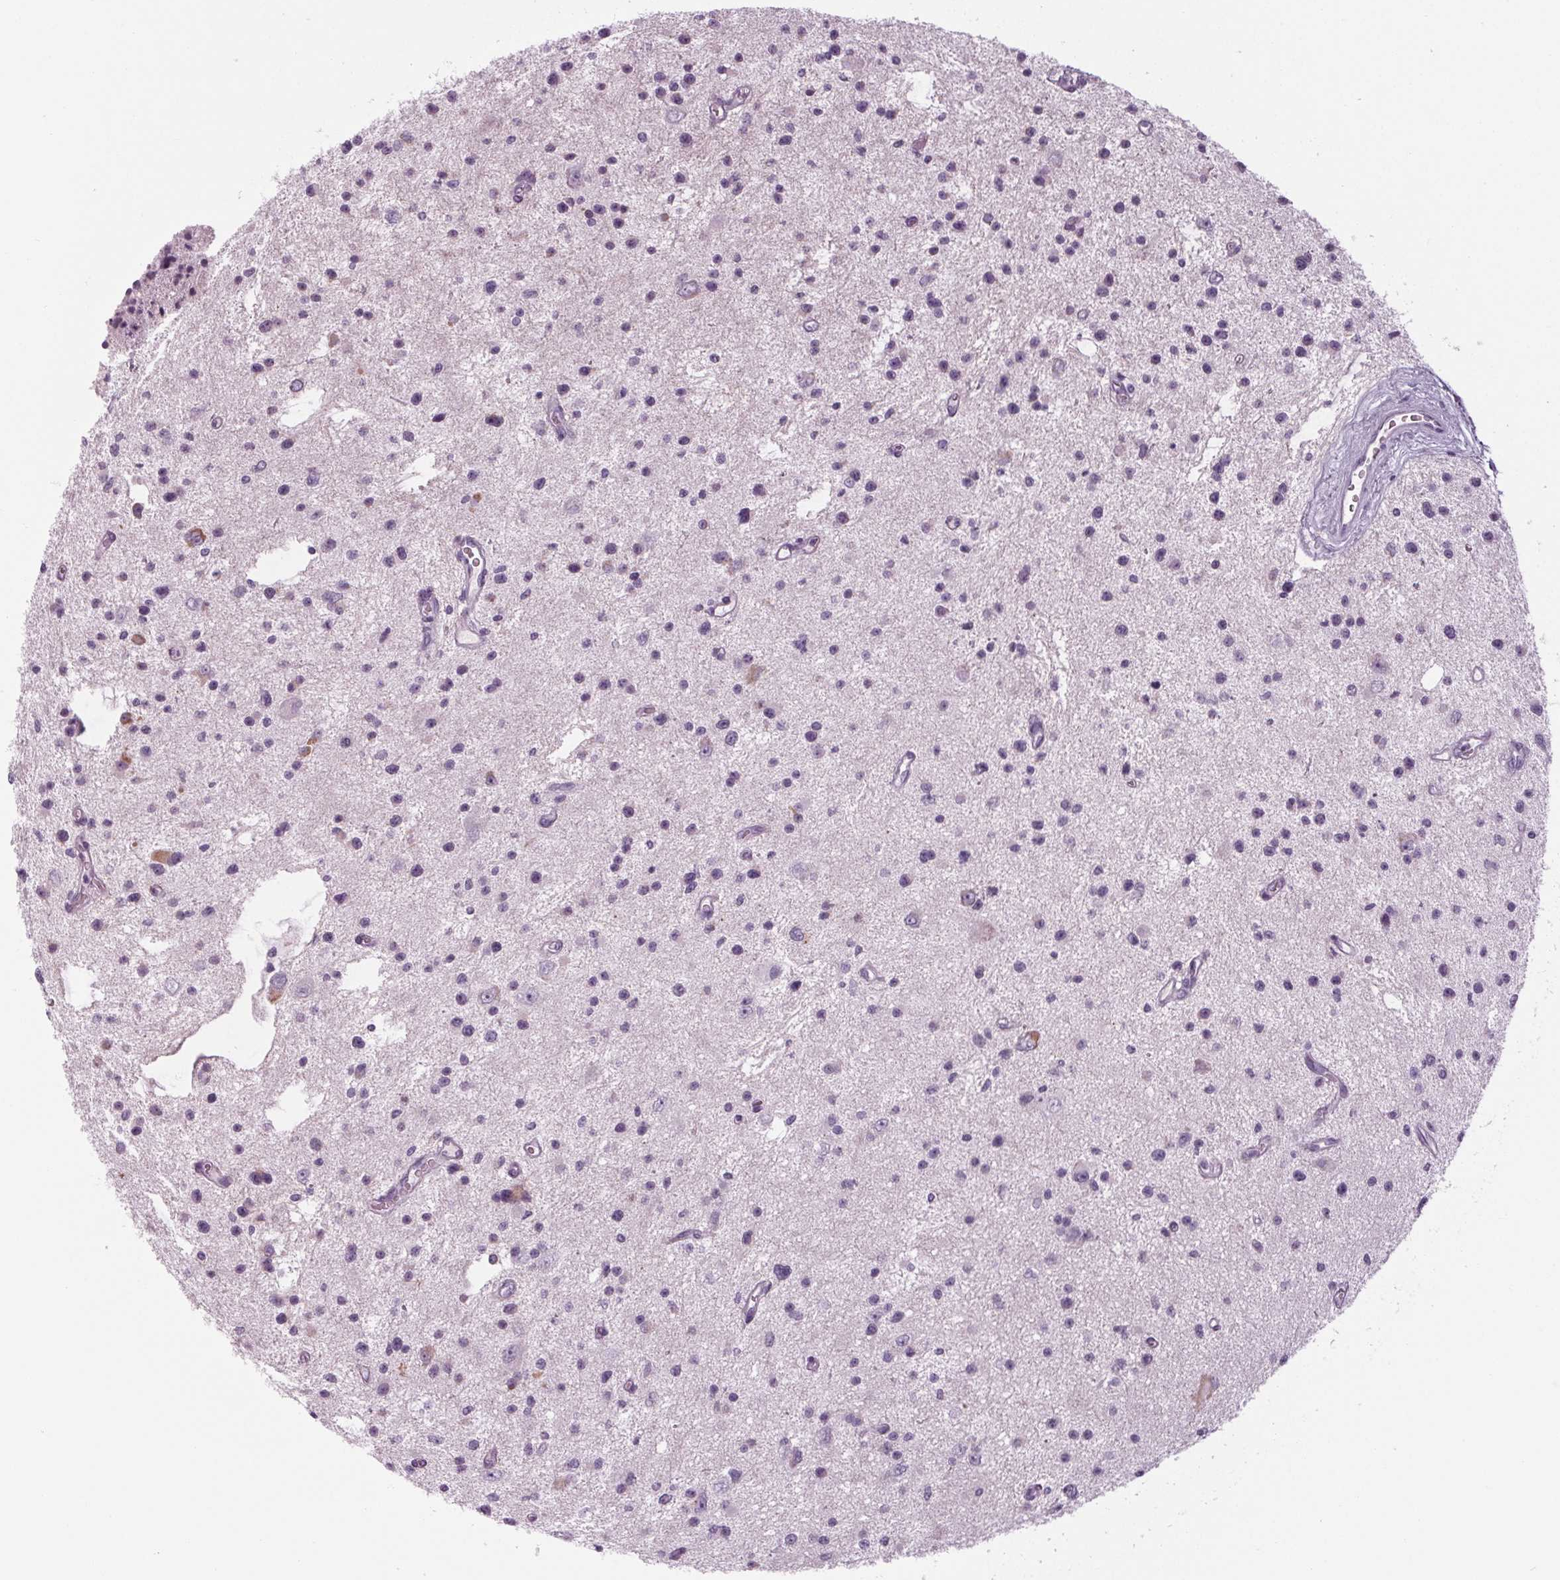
{"staining": {"intensity": "moderate", "quantity": "<25%", "location": "cytoplasmic/membranous"}, "tissue": "glioma", "cell_type": "Tumor cells", "image_type": "cancer", "snomed": [{"axis": "morphology", "description": "Glioma, malignant, Low grade"}, {"axis": "topography", "description": "Brain"}], "caption": "Glioma stained for a protein exhibits moderate cytoplasmic/membranous positivity in tumor cells. Nuclei are stained in blue.", "gene": "CYP3A43", "patient": {"sex": "male", "age": 43}}